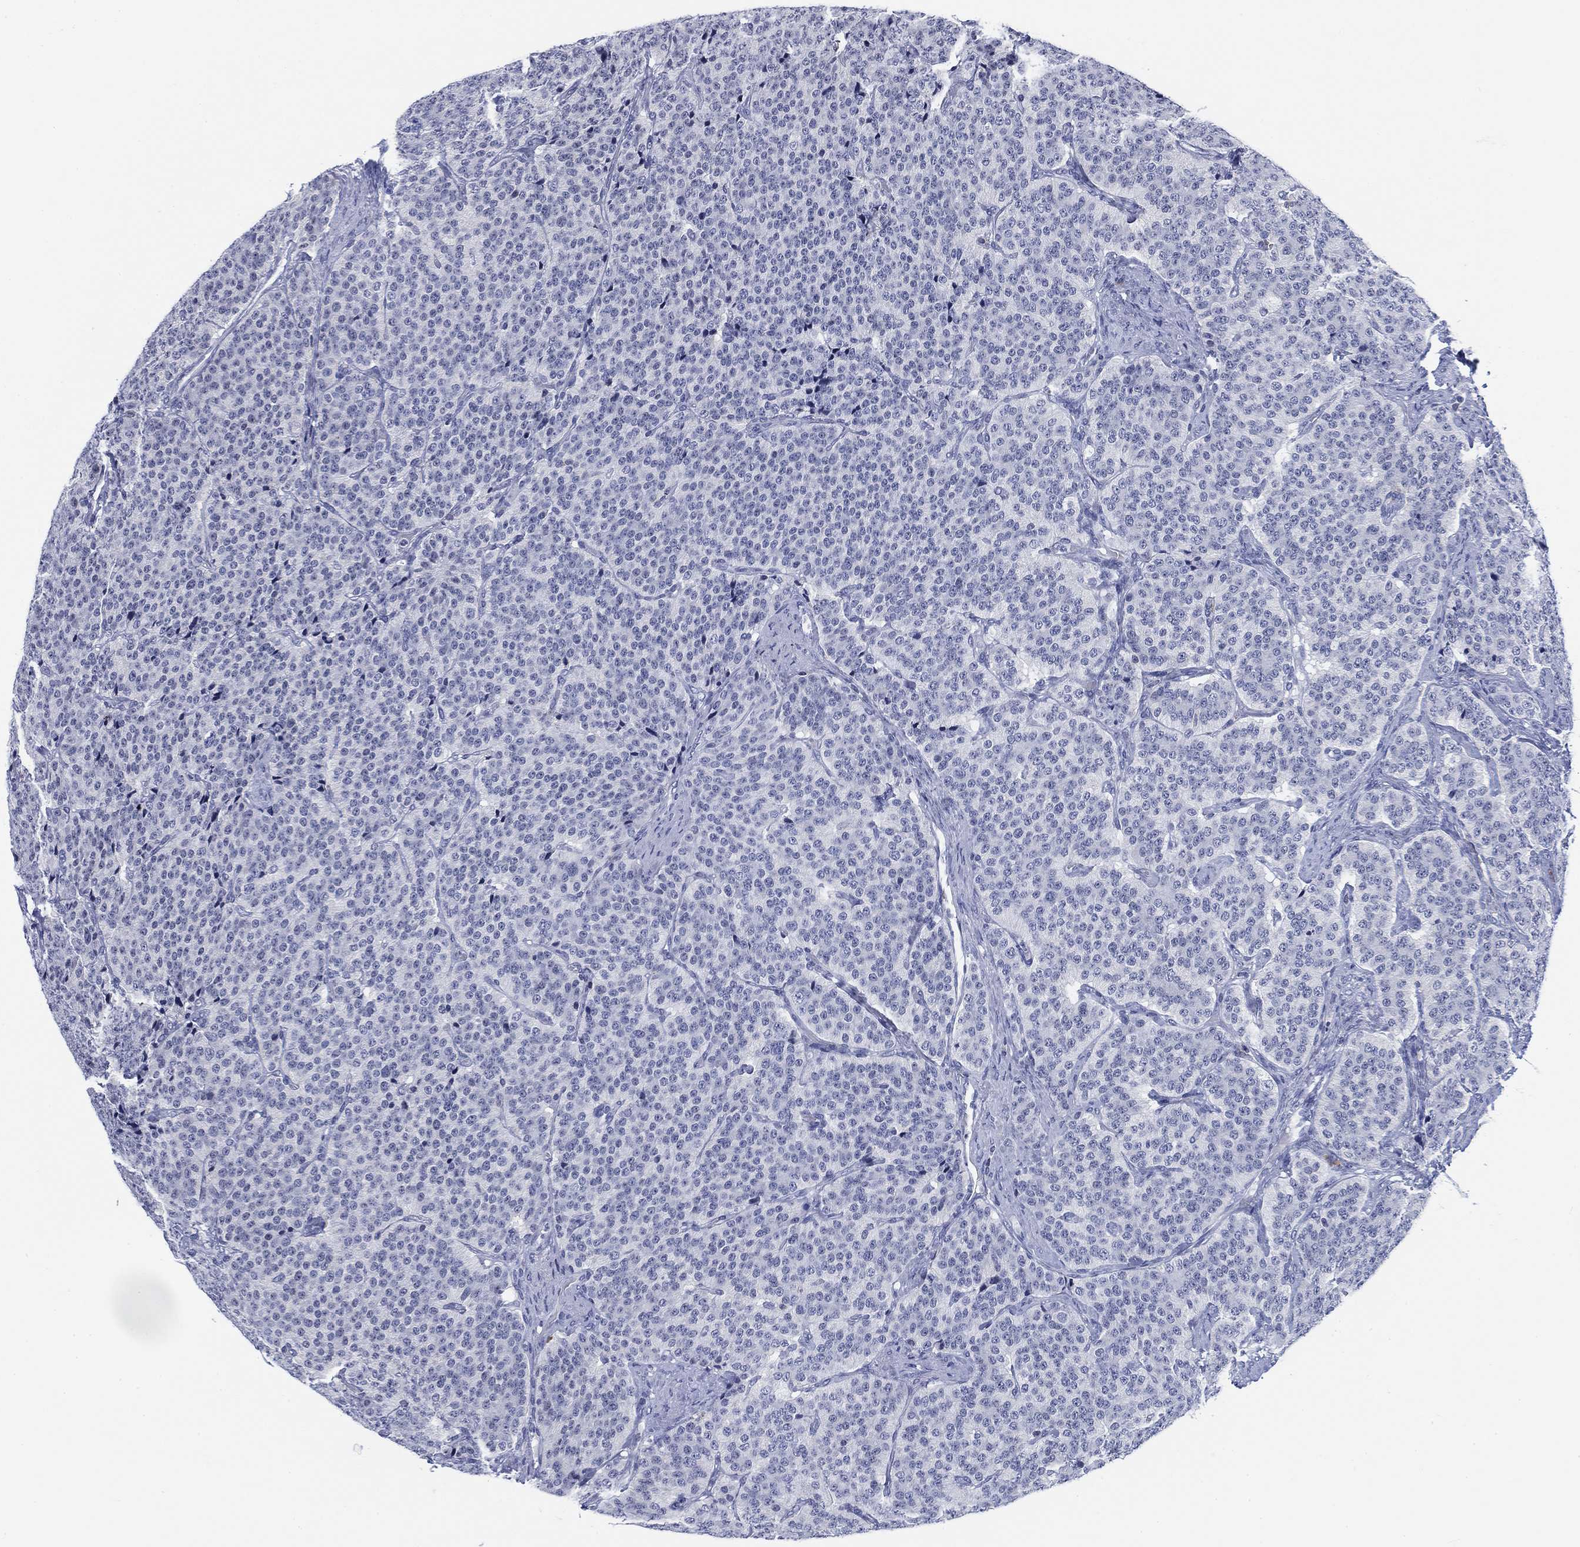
{"staining": {"intensity": "negative", "quantity": "none", "location": "none"}, "tissue": "carcinoid", "cell_type": "Tumor cells", "image_type": "cancer", "snomed": [{"axis": "morphology", "description": "Carcinoid, malignant, NOS"}, {"axis": "topography", "description": "Small intestine"}], "caption": "Carcinoid was stained to show a protein in brown. There is no significant expression in tumor cells. (Stains: DAB (3,3'-diaminobenzidine) IHC with hematoxylin counter stain, Microscopy: brightfield microscopy at high magnification).", "gene": "FYB1", "patient": {"sex": "female", "age": 58}}